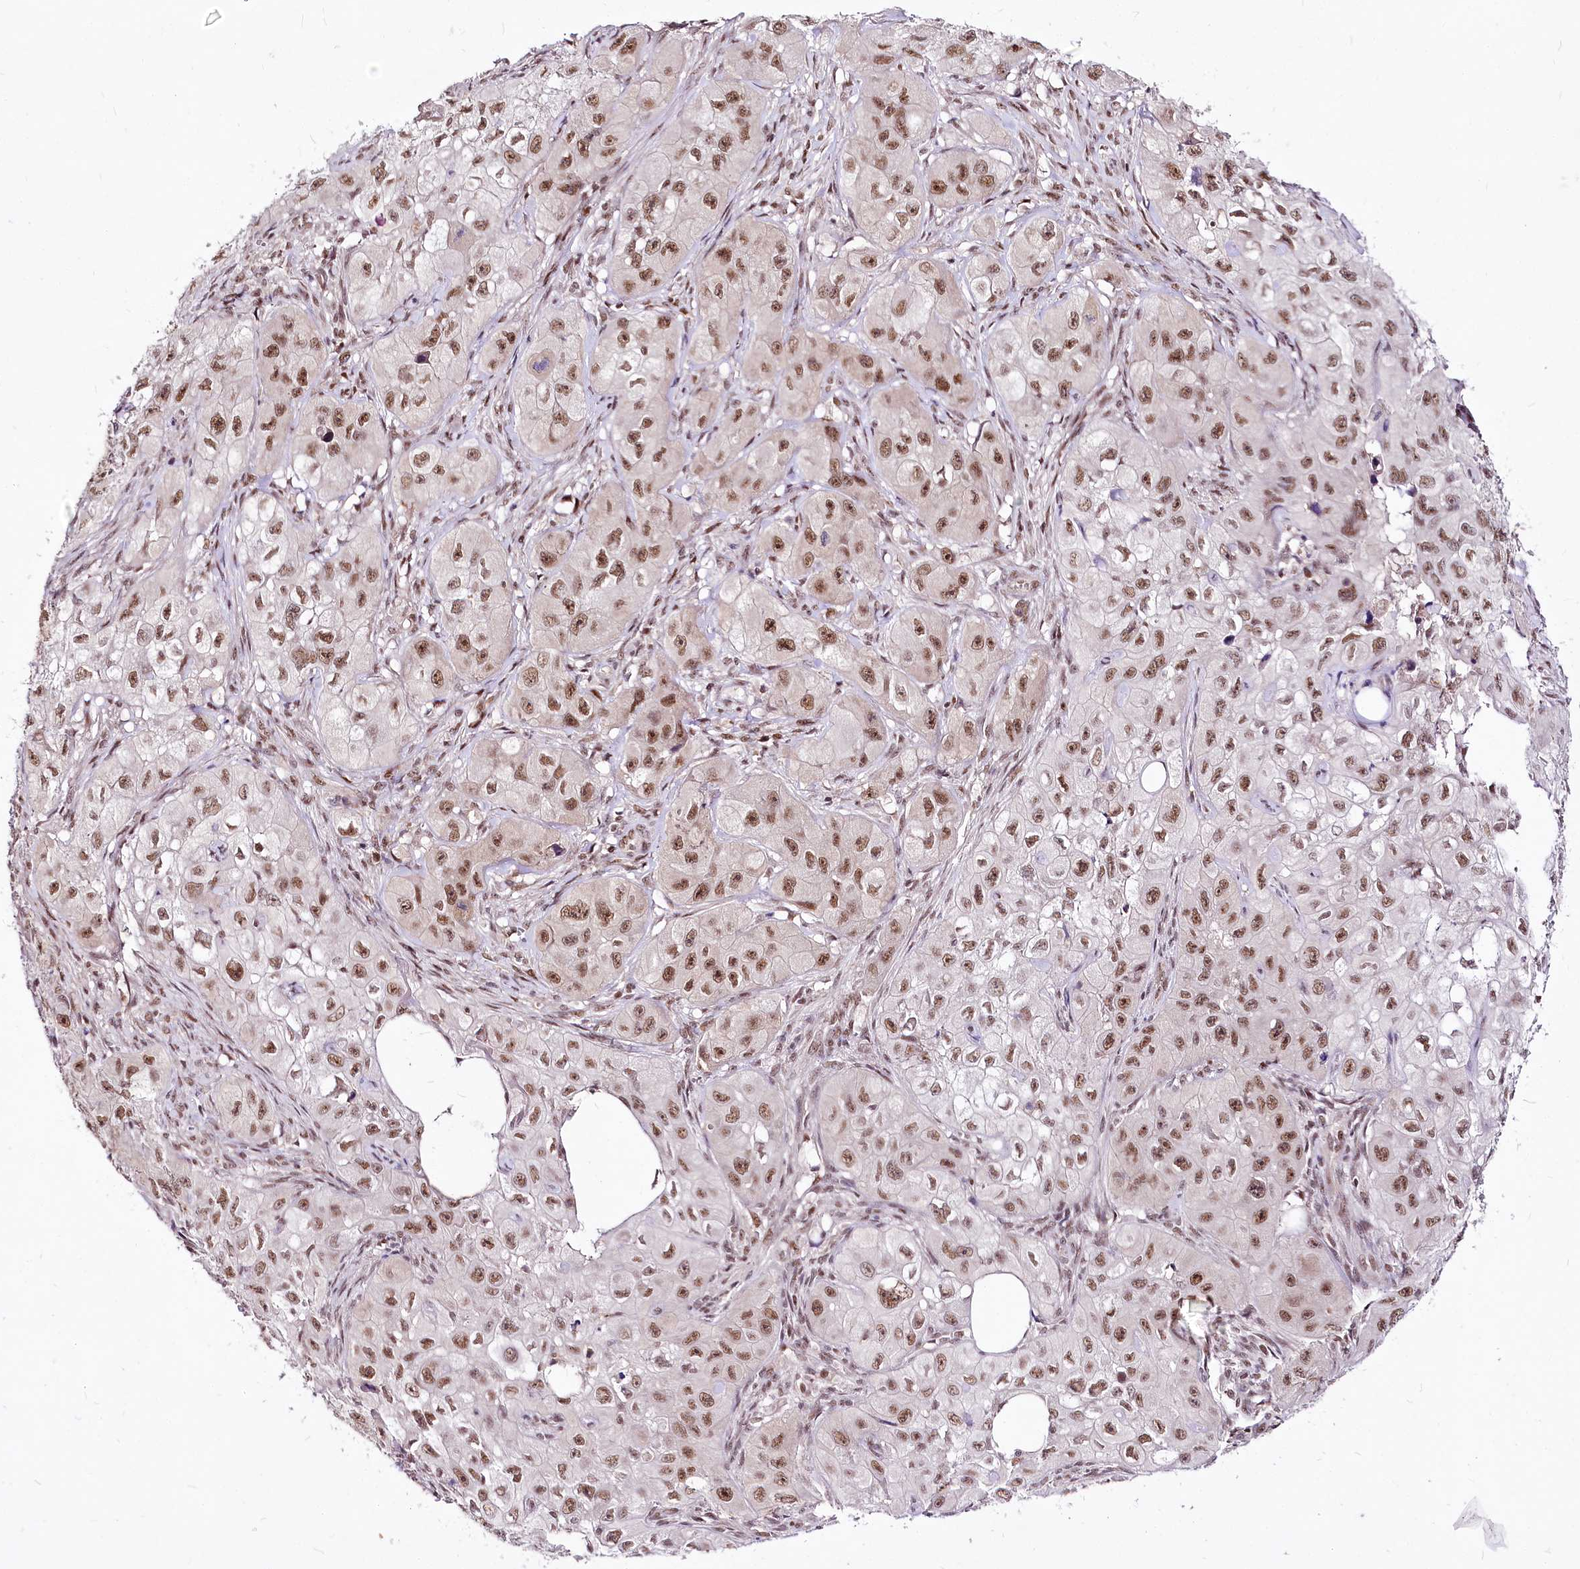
{"staining": {"intensity": "moderate", "quantity": ">75%", "location": "nuclear"}, "tissue": "skin cancer", "cell_type": "Tumor cells", "image_type": "cancer", "snomed": [{"axis": "morphology", "description": "Squamous cell carcinoma, NOS"}, {"axis": "topography", "description": "Skin"}, {"axis": "topography", "description": "Subcutis"}], "caption": "This is a micrograph of immunohistochemistry (IHC) staining of skin cancer (squamous cell carcinoma), which shows moderate staining in the nuclear of tumor cells.", "gene": "POLA2", "patient": {"sex": "male", "age": 73}}